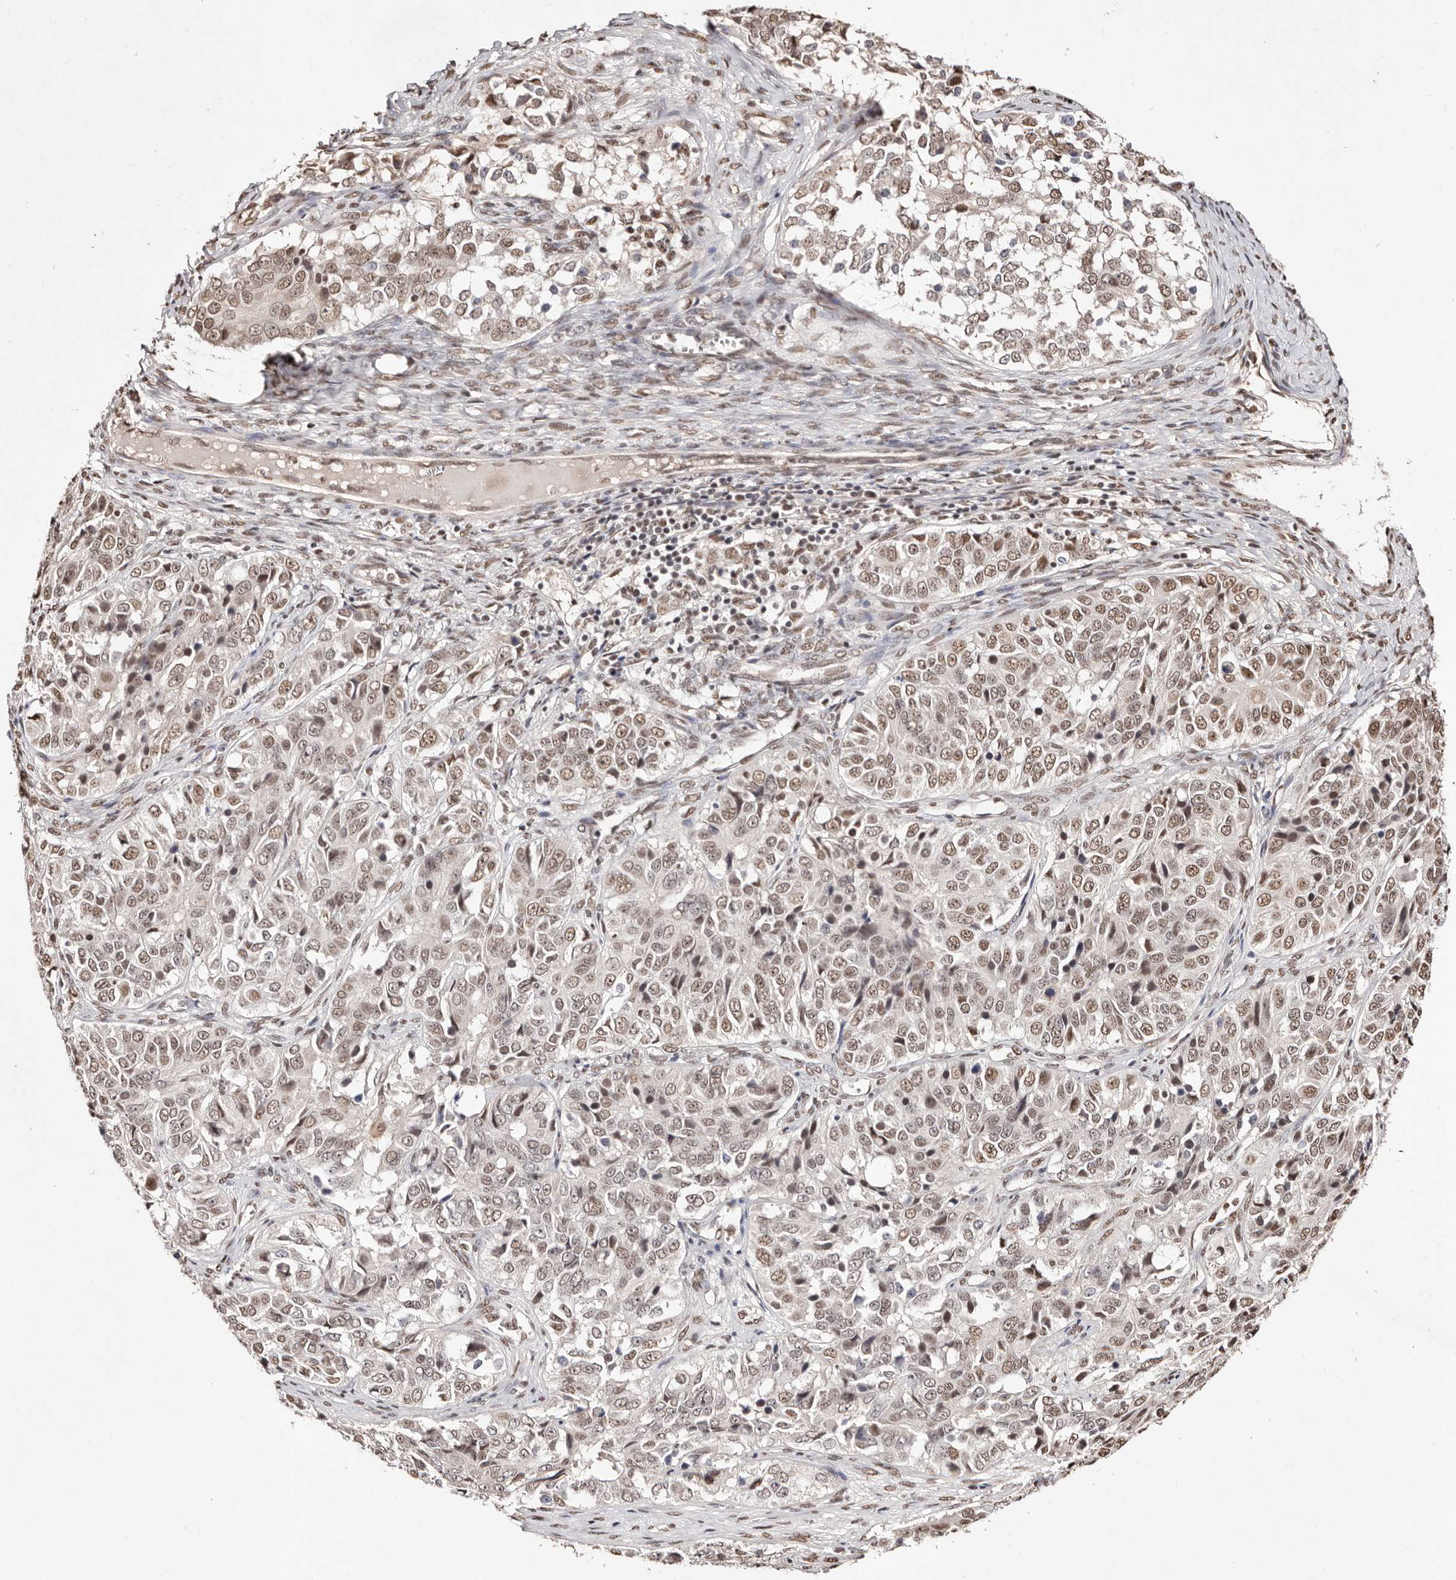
{"staining": {"intensity": "moderate", "quantity": ">75%", "location": "nuclear"}, "tissue": "ovarian cancer", "cell_type": "Tumor cells", "image_type": "cancer", "snomed": [{"axis": "morphology", "description": "Carcinoma, endometroid"}, {"axis": "topography", "description": "Ovary"}], "caption": "Immunohistochemistry (IHC) of ovarian endometroid carcinoma demonstrates medium levels of moderate nuclear expression in approximately >75% of tumor cells.", "gene": "BICRAL", "patient": {"sex": "female", "age": 51}}